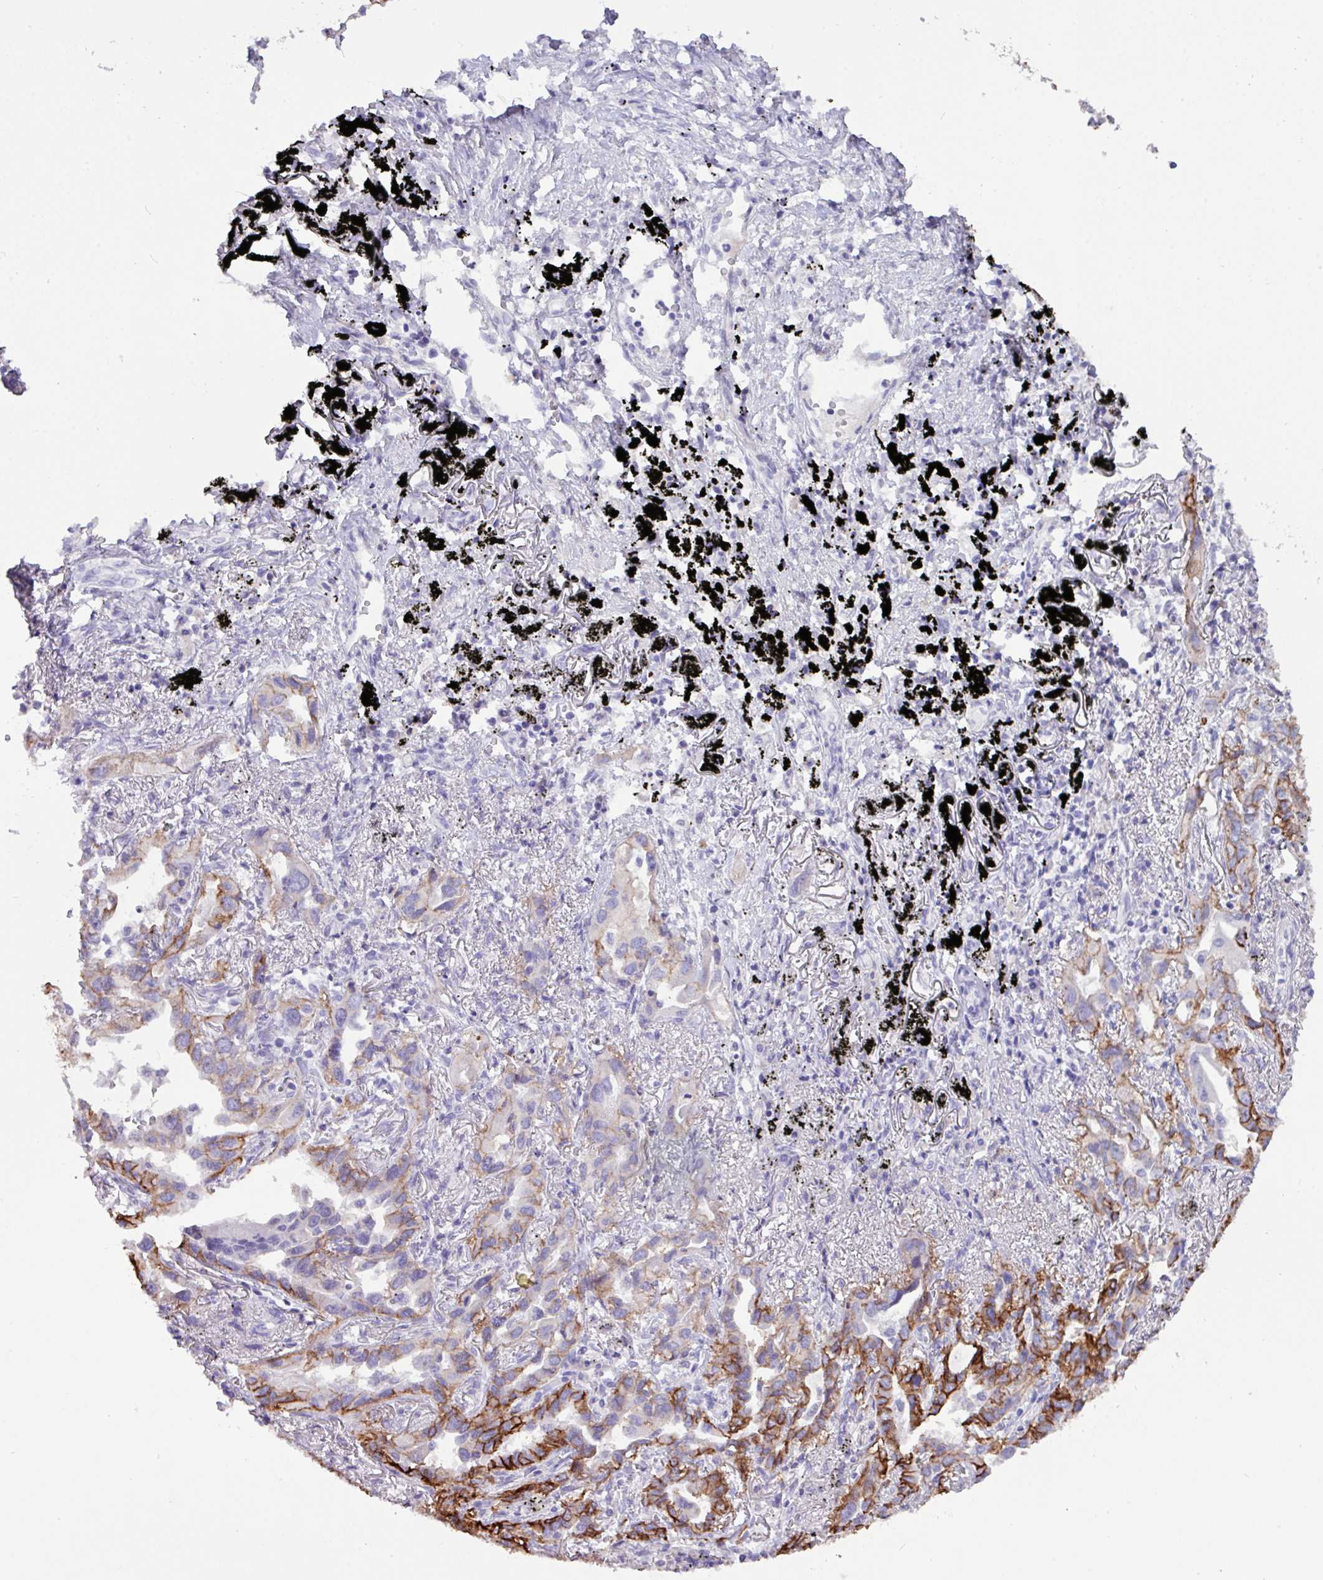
{"staining": {"intensity": "strong", "quantity": "25%-75%", "location": "cytoplasmic/membranous"}, "tissue": "lung cancer", "cell_type": "Tumor cells", "image_type": "cancer", "snomed": [{"axis": "morphology", "description": "Adenocarcinoma, NOS"}, {"axis": "topography", "description": "Lung"}], "caption": "Strong cytoplasmic/membranous protein expression is present in approximately 25%-75% of tumor cells in lung cancer.", "gene": "EPCAM", "patient": {"sex": "male", "age": 67}}